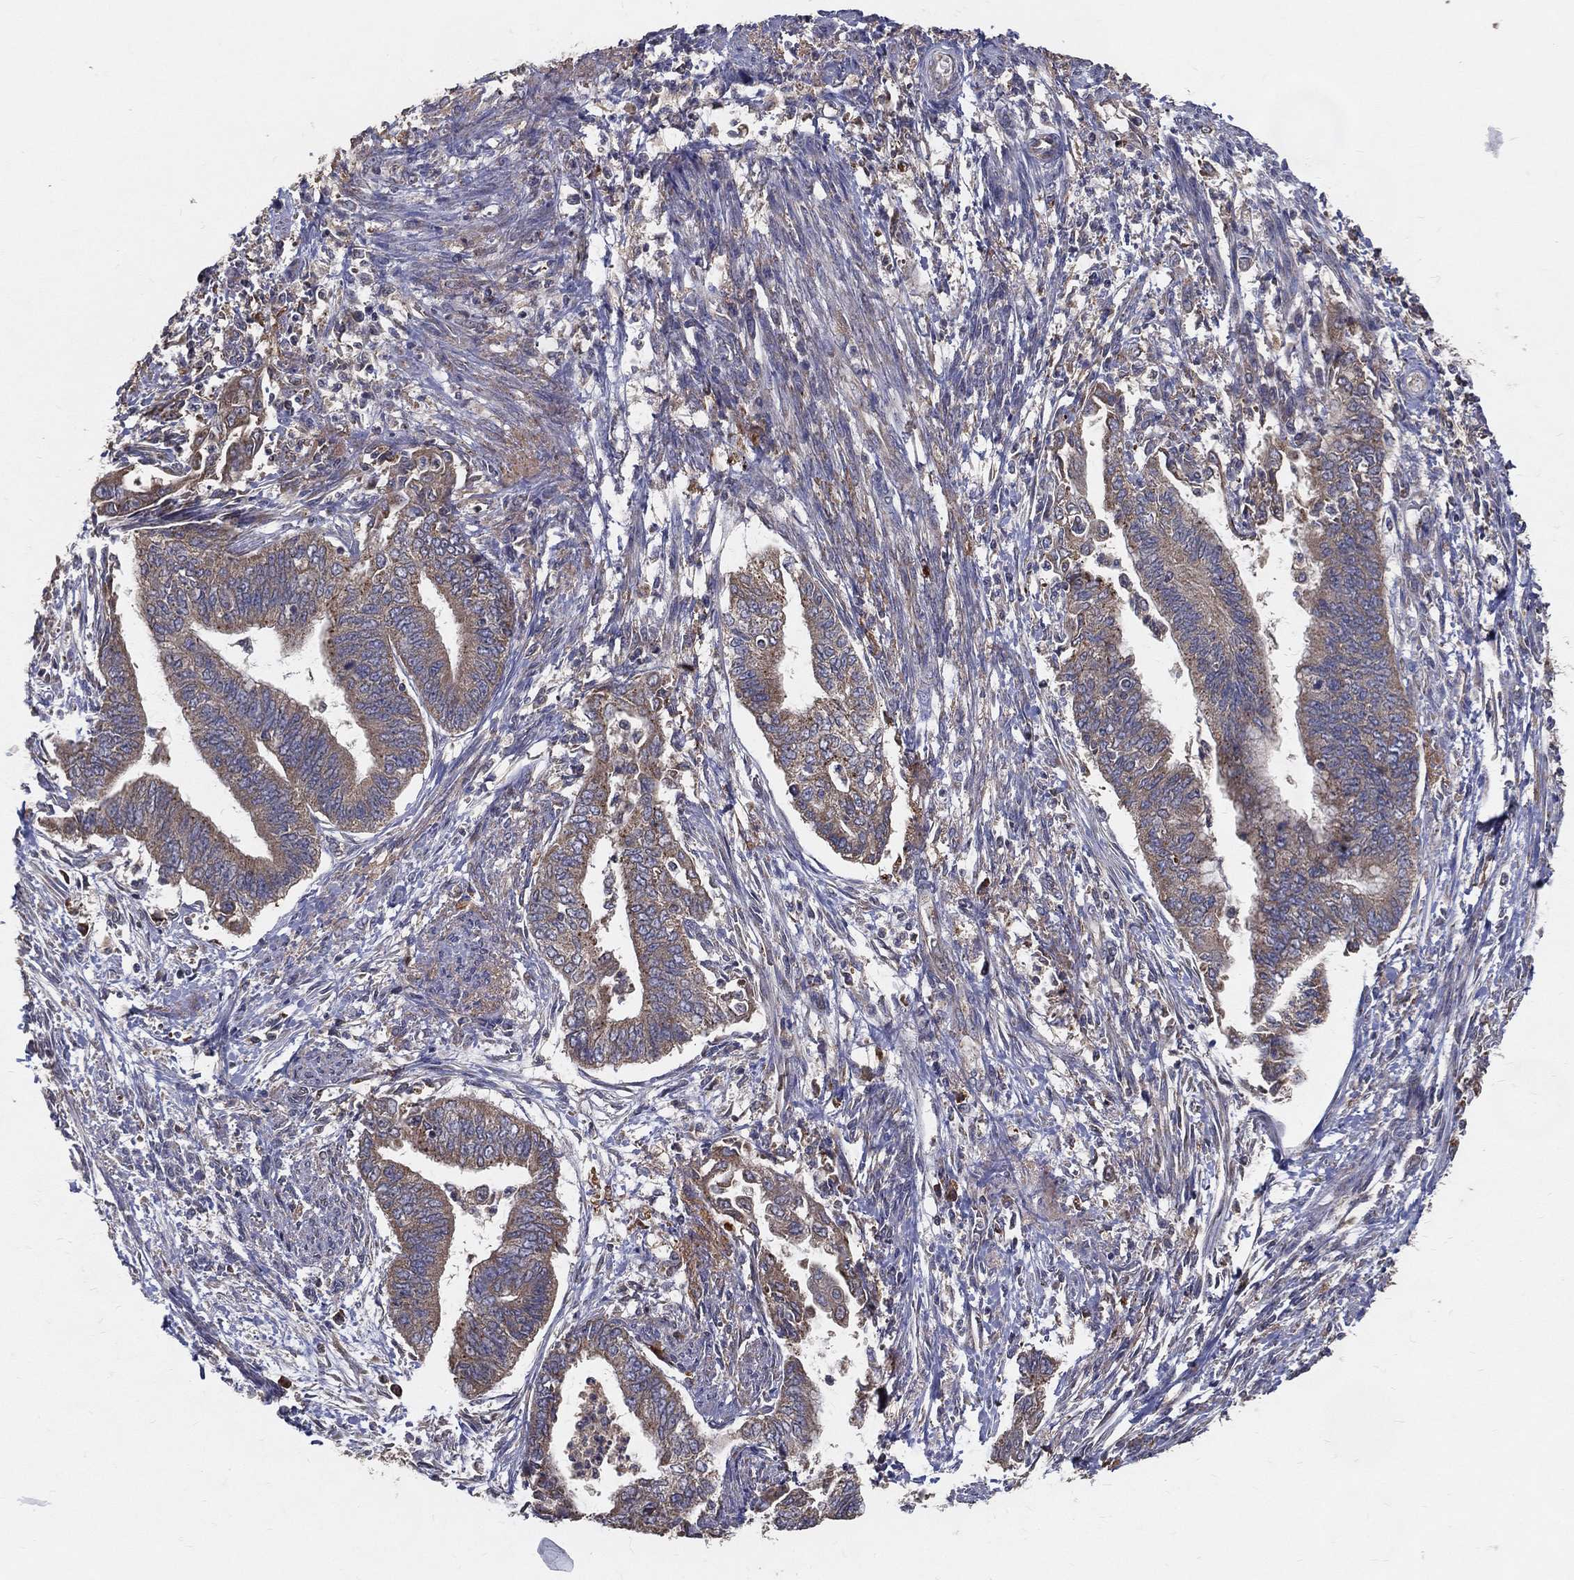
{"staining": {"intensity": "moderate", "quantity": "<25%", "location": "cytoplasmic/membranous"}, "tissue": "endometrial cancer", "cell_type": "Tumor cells", "image_type": "cancer", "snomed": [{"axis": "morphology", "description": "Adenocarcinoma, NOS"}, {"axis": "topography", "description": "Endometrium"}], "caption": "Tumor cells display moderate cytoplasmic/membranous staining in about <25% of cells in endometrial adenocarcinoma.", "gene": "MT-ND1", "patient": {"sex": "female", "age": 65}}